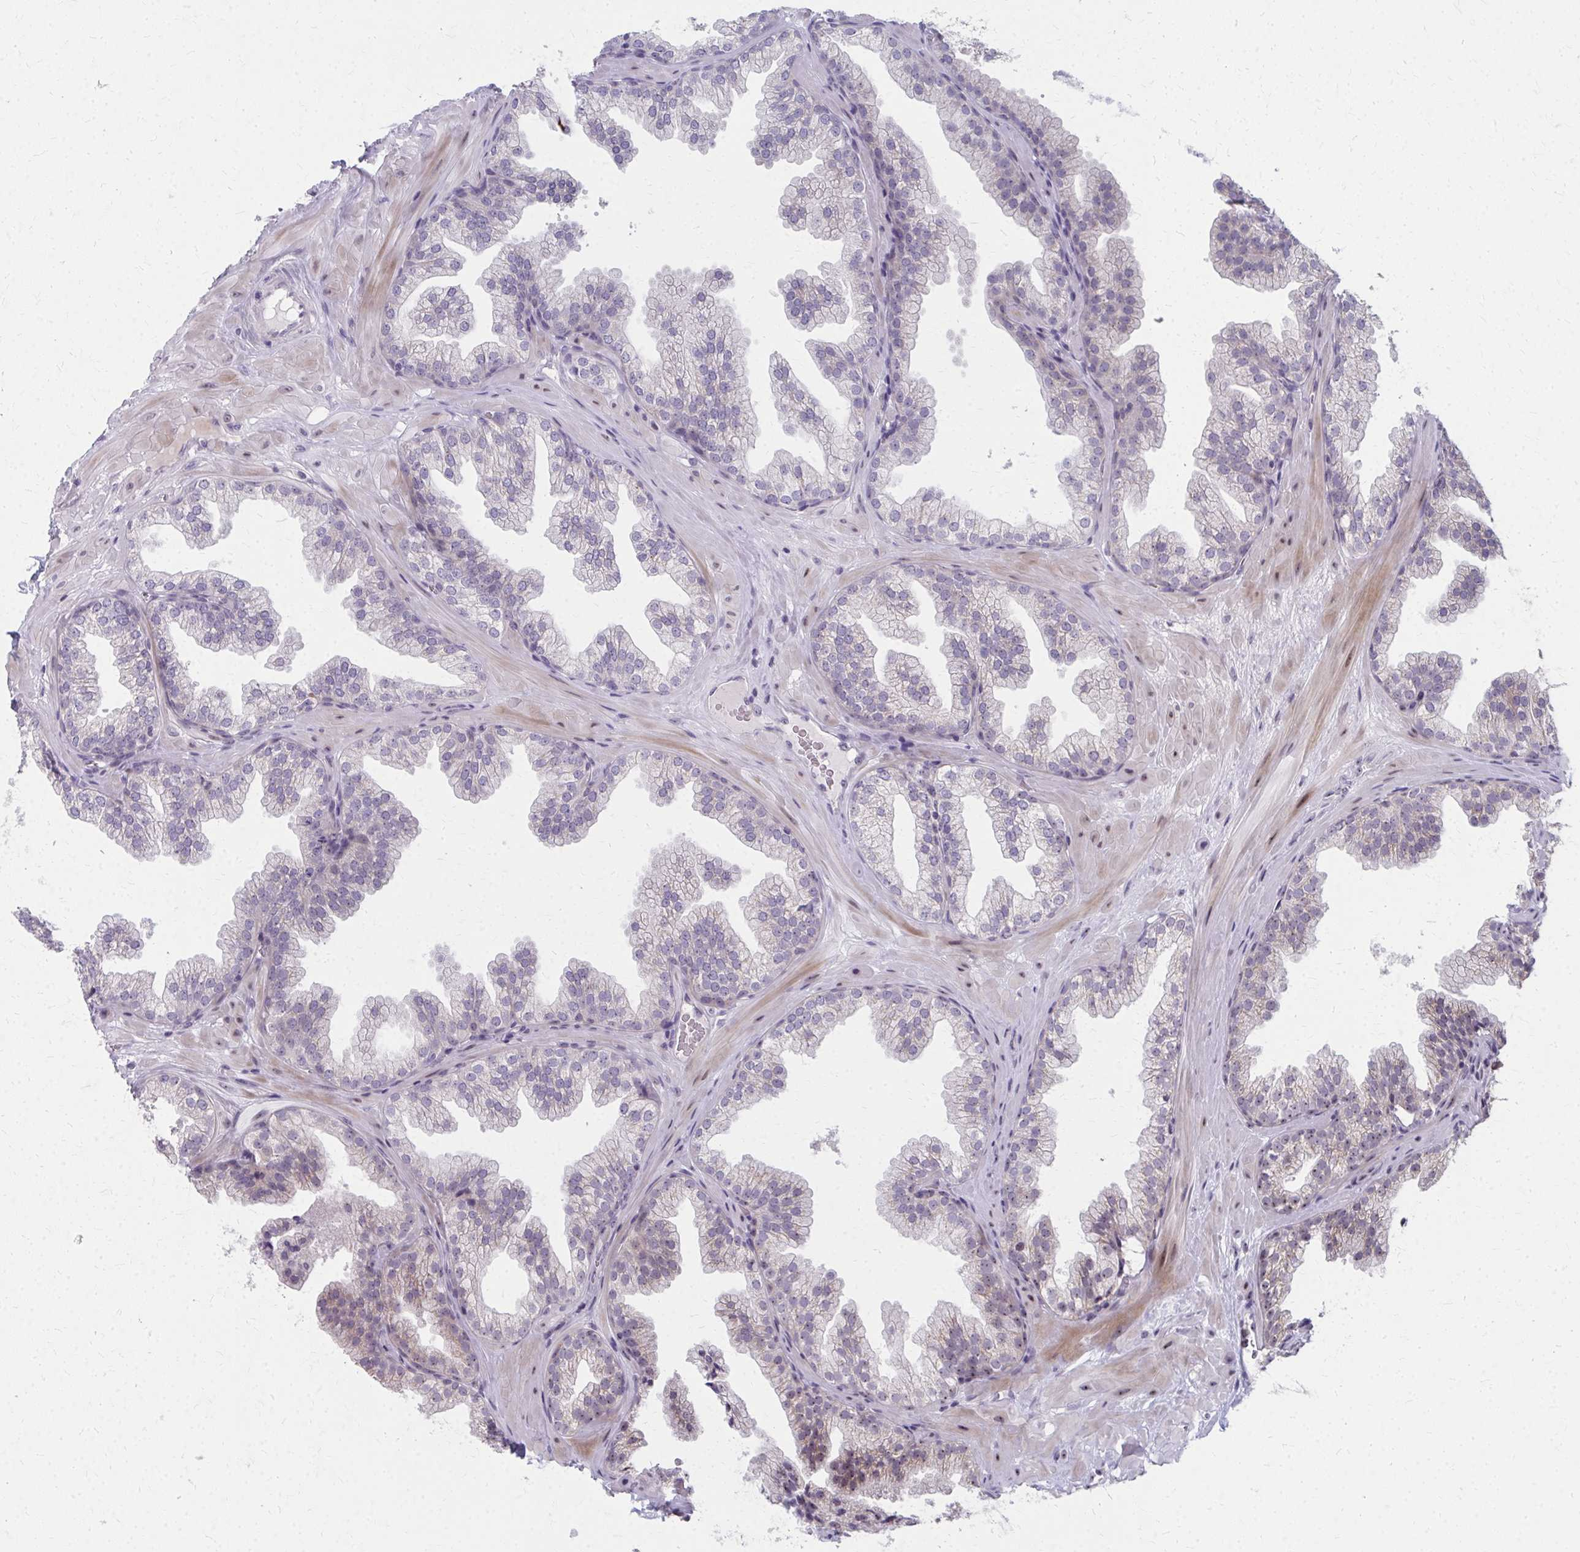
{"staining": {"intensity": "negative", "quantity": "none", "location": "none"}, "tissue": "prostate", "cell_type": "Glandular cells", "image_type": "normal", "snomed": [{"axis": "morphology", "description": "Normal tissue, NOS"}, {"axis": "topography", "description": "Prostate"}], "caption": "Immunohistochemistry (IHC) photomicrograph of benign prostate stained for a protein (brown), which demonstrates no staining in glandular cells. The staining is performed using DAB (3,3'-diaminobenzidine) brown chromogen with nuclei counter-stained in using hematoxylin.", "gene": "NUDT16", "patient": {"sex": "male", "age": 37}}